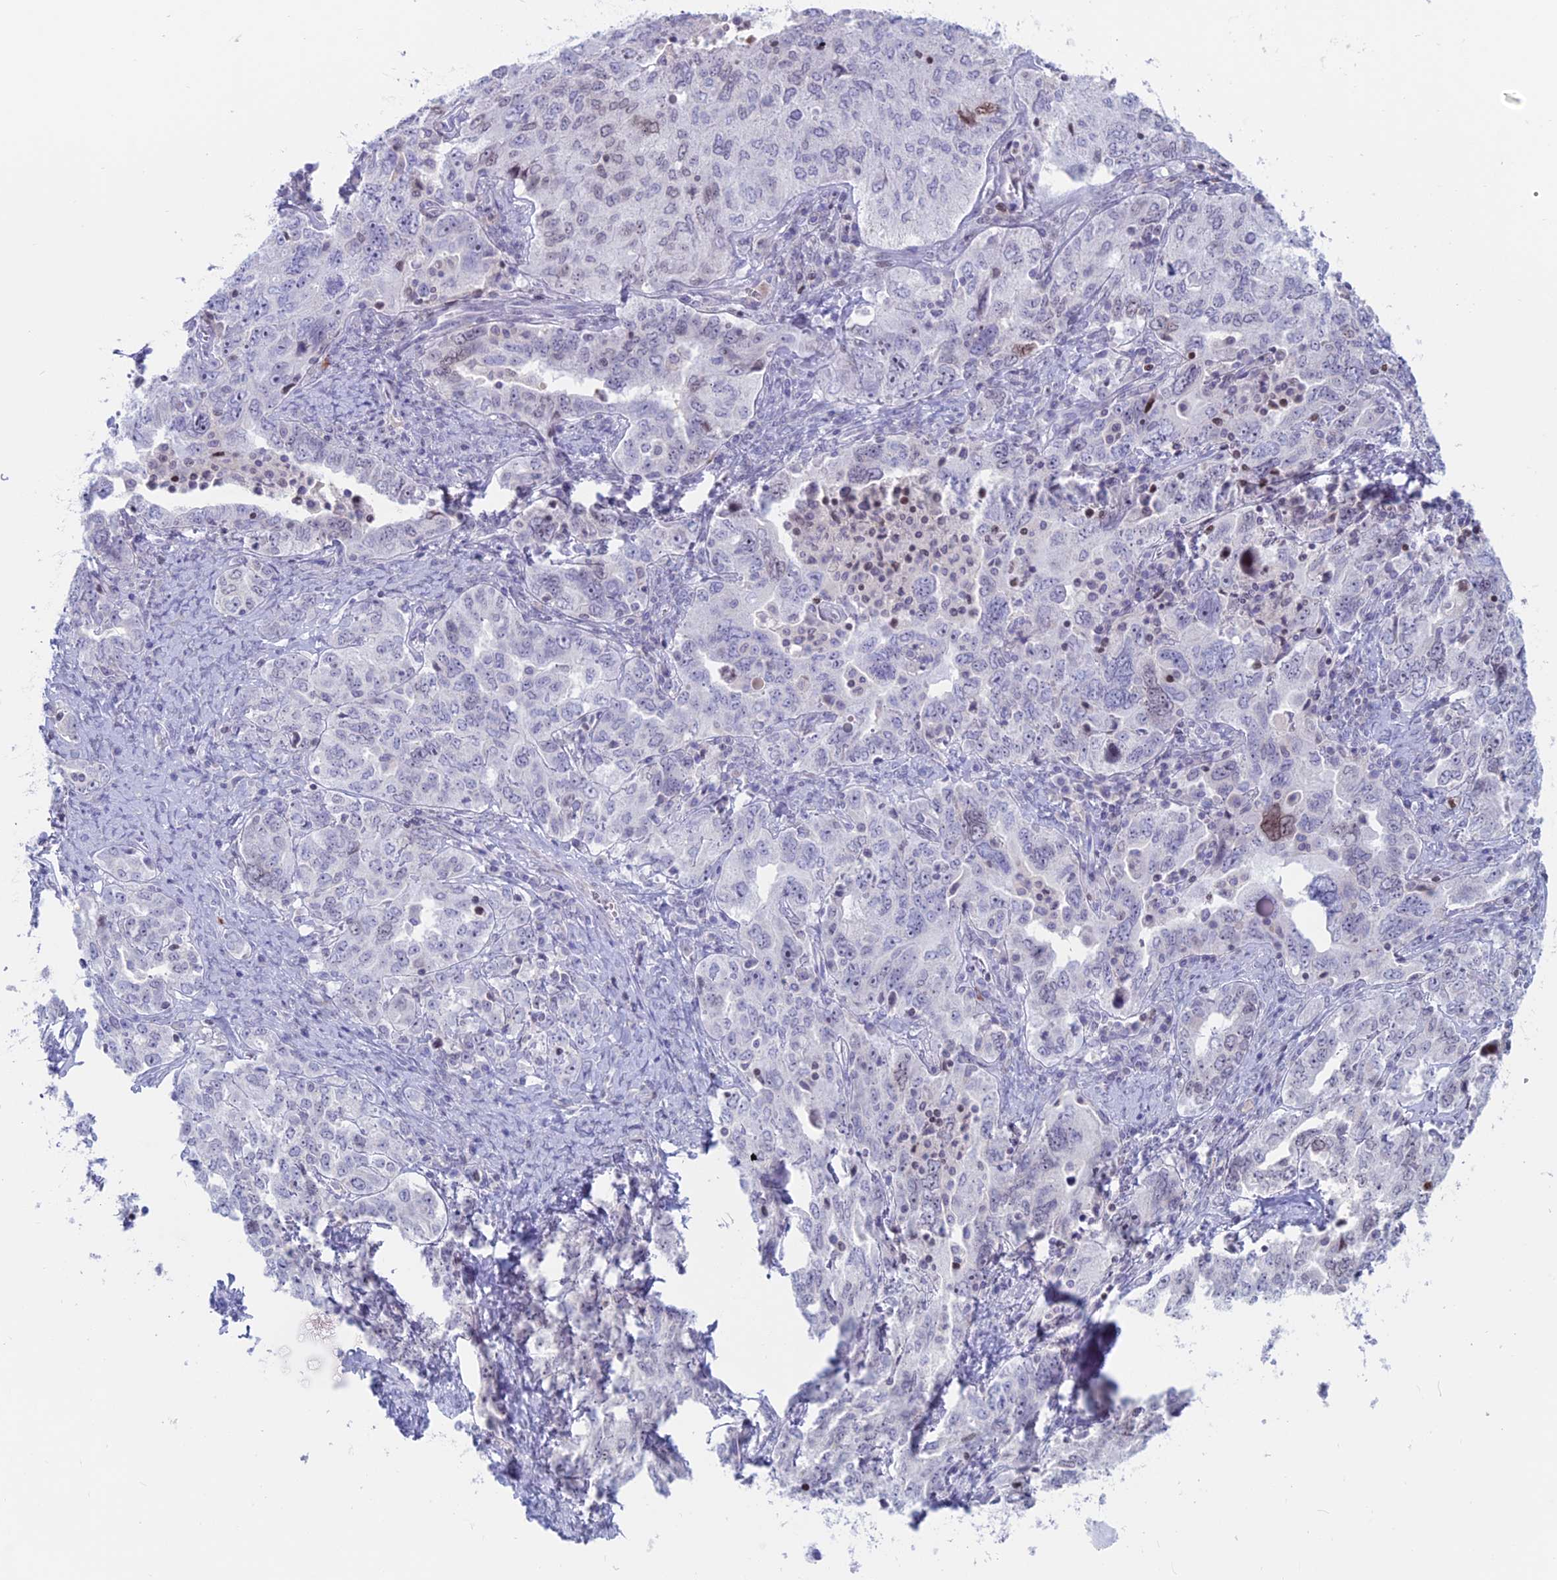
{"staining": {"intensity": "negative", "quantity": "none", "location": "none"}, "tissue": "ovarian cancer", "cell_type": "Tumor cells", "image_type": "cancer", "snomed": [{"axis": "morphology", "description": "Carcinoma, endometroid"}, {"axis": "topography", "description": "Ovary"}], "caption": "This histopathology image is of ovarian cancer stained with immunohistochemistry (IHC) to label a protein in brown with the nuclei are counter-stained blue. There is no positivity in tumor cells.", "gene": "CERS6", "patient": {"sex": "female", "age": 62}}